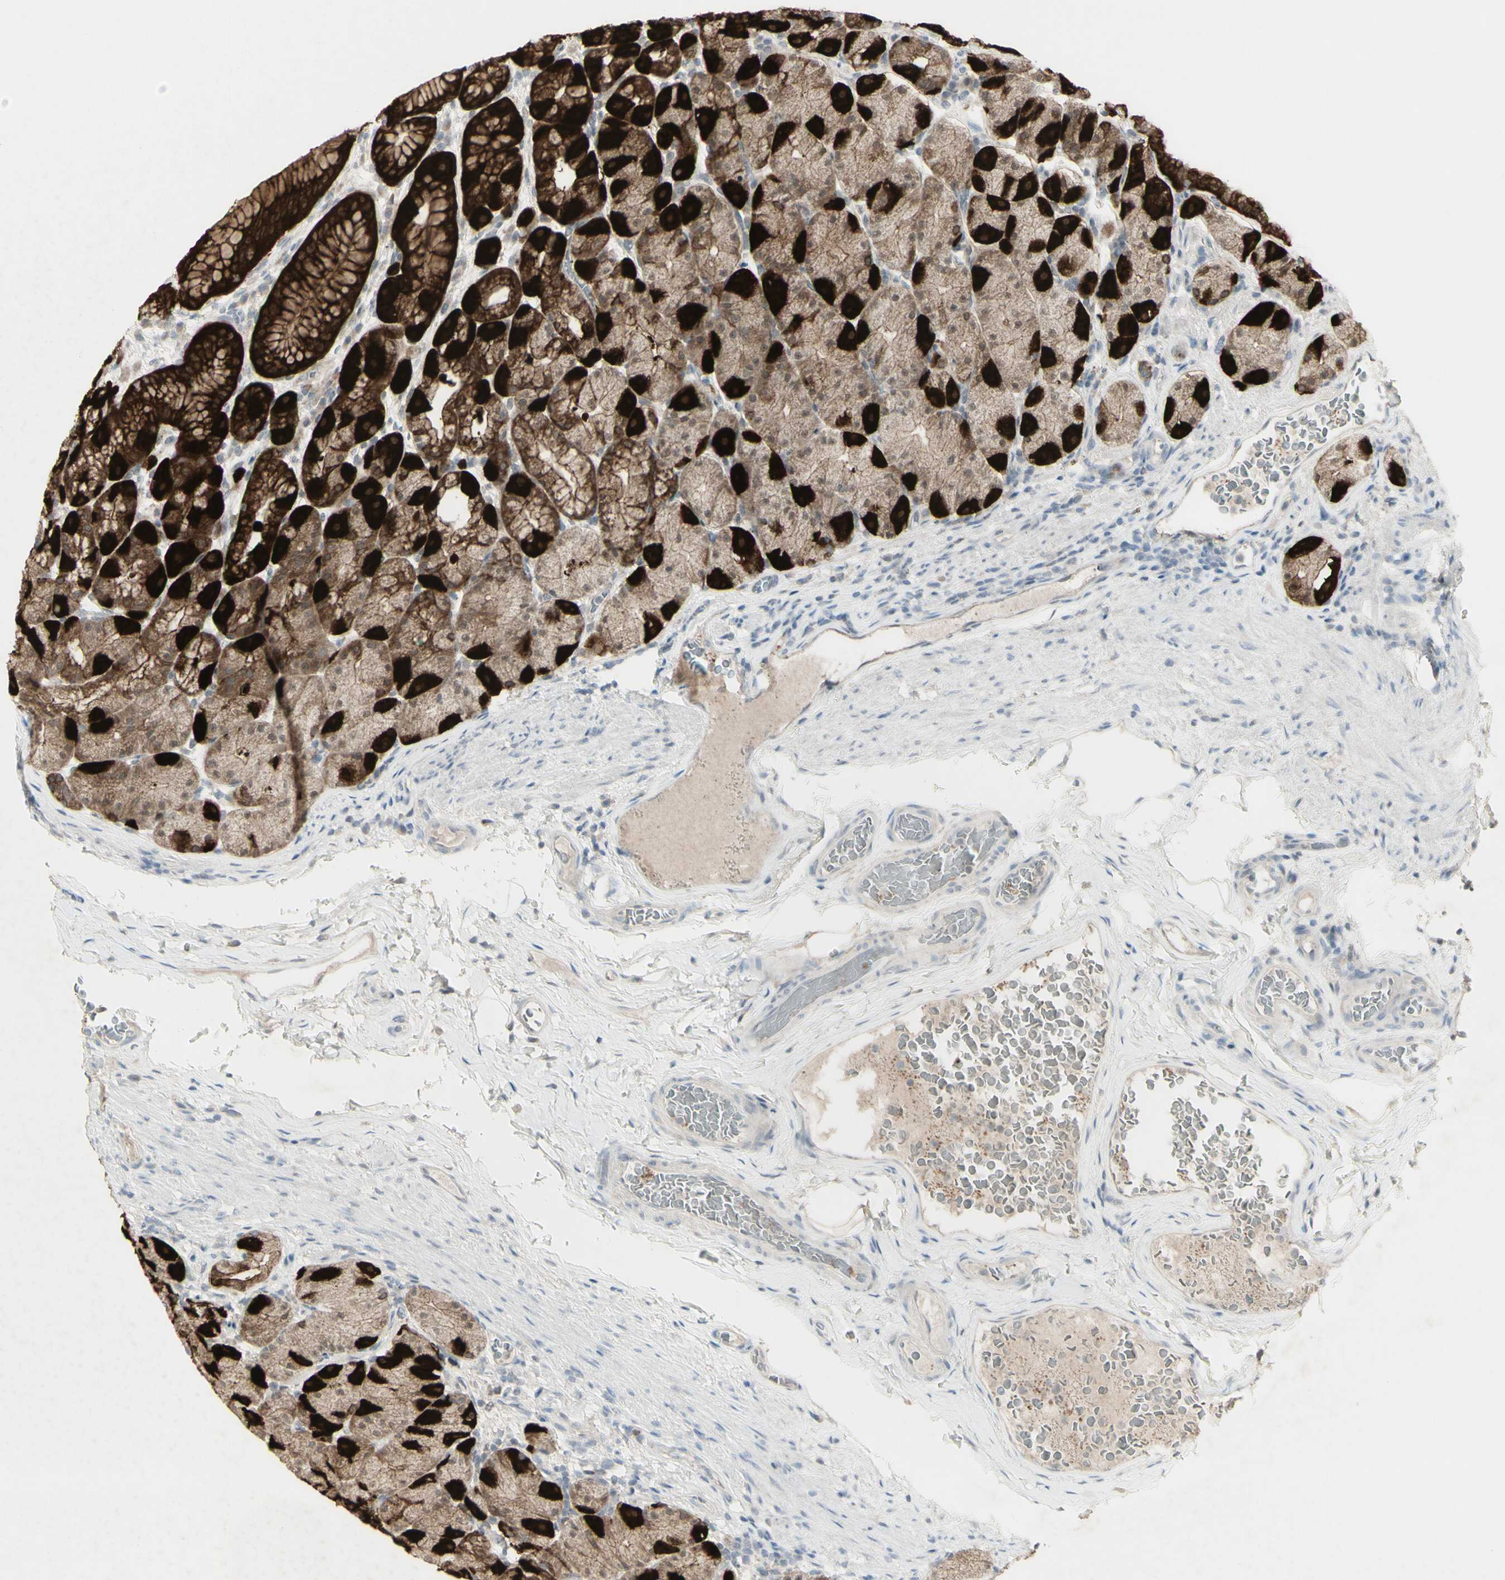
{"staining": {"intensity": "strong", "quantity": ">75%", "location": "cytoplasmic/membranous"}, "tissue": "stomach", "cell_type": "Glandular cells", "image_type": "normal", "snomed": [{"axis": "morphology", "description": "Normal tissue, NOS"}, {"axis": "topography", "description": "Stomach, upper"}], "caption": "This photomicrograph shows IHC staining of normal stomach, with high strong cytoplasmic/membranous staining in approximately >75% of glandular cells.", "gene": "C1orf116", "patient": {"sex": "male", "age": 68}}